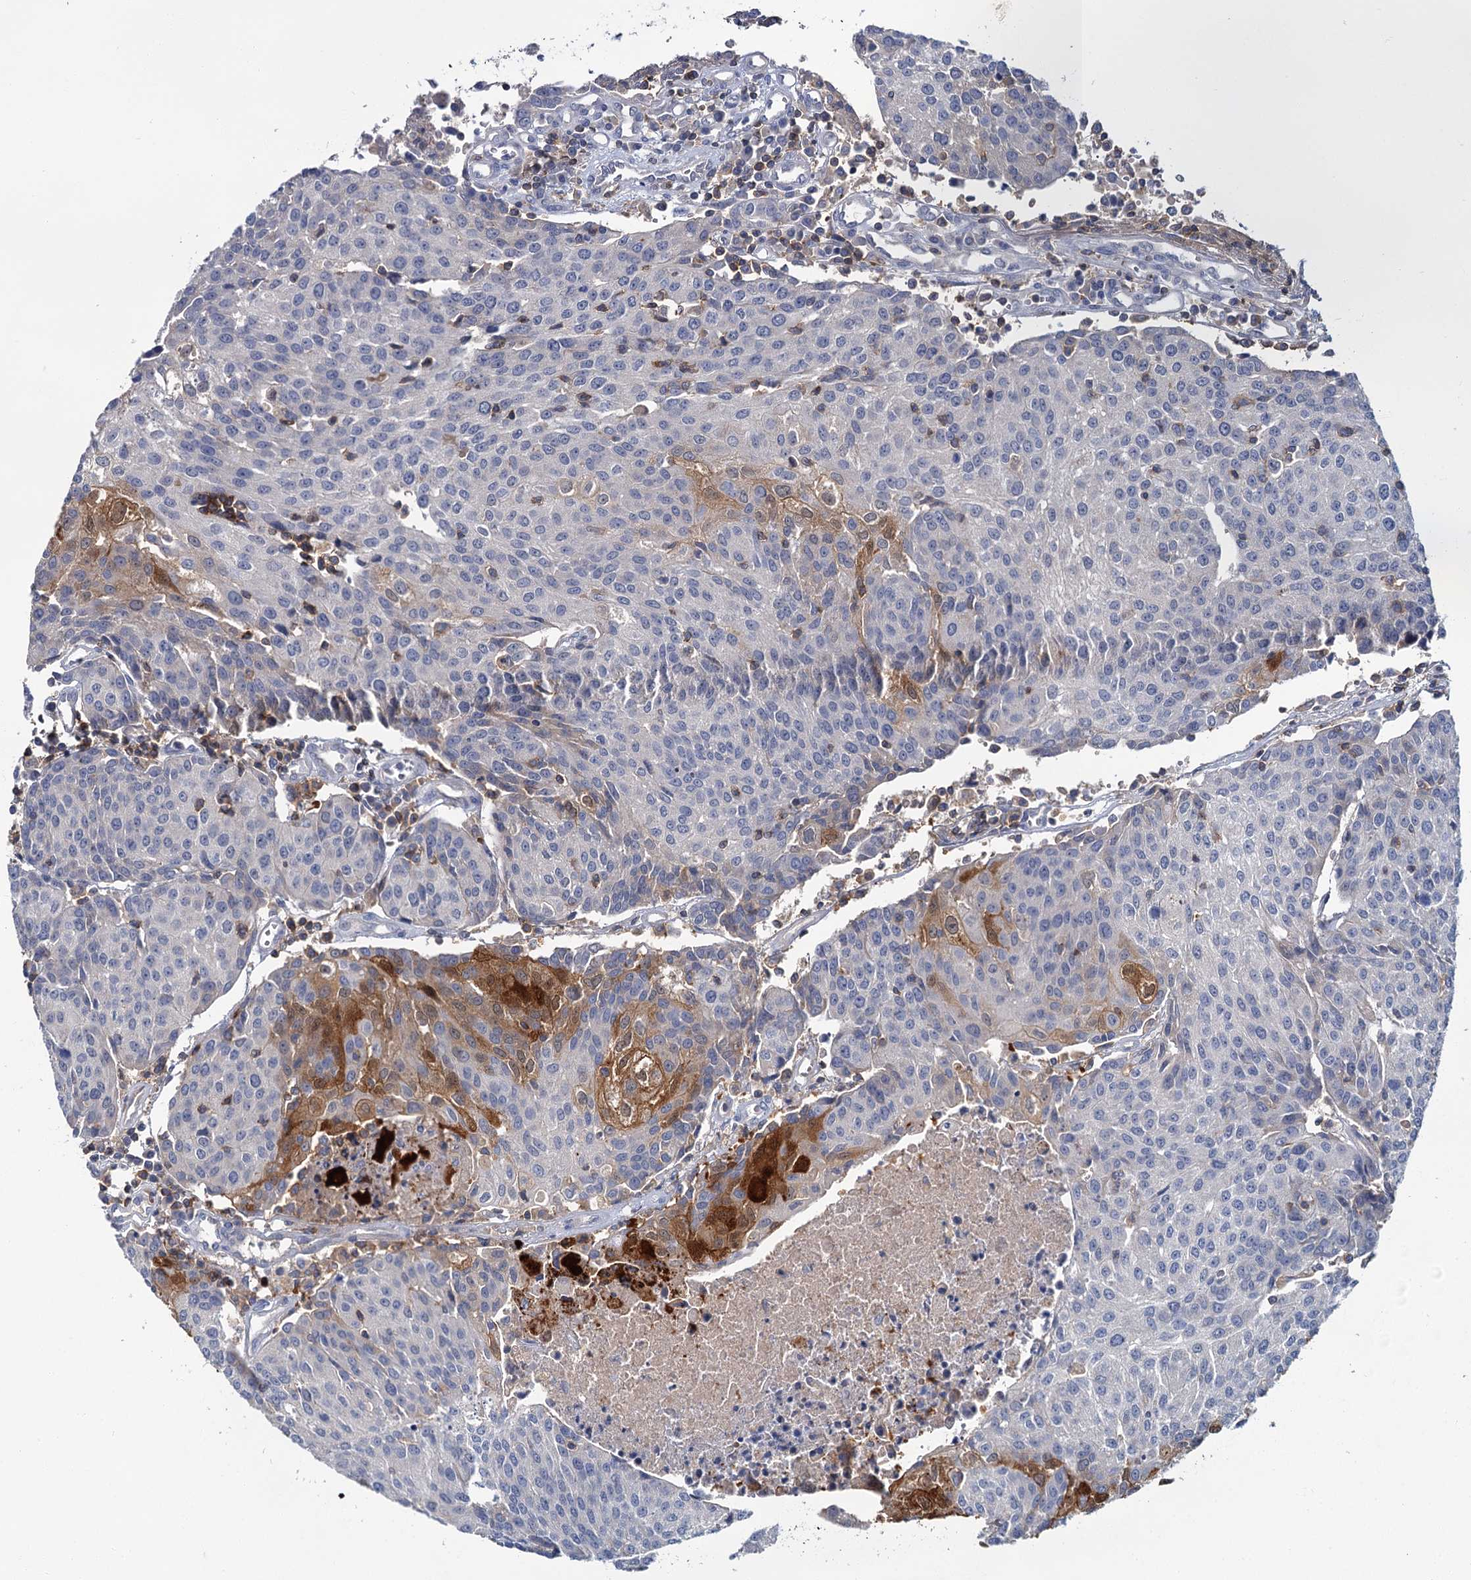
{"staining": {"intensity": "moderate", "quantity": "<25%", "location": "cytoplasmic/membranous"}, "tissue": "urothelial cancer", "cell_type": "Tumor cells", "image_type": "cancer", "snomed": [{"axis": "morphology", "description": "Urothelial carcinoma, High grade"}, {"axis": "topography", "description": "Urinary bladder"}], "caption": "Urothelial cancer stained for a protein (brown) reveals moderate cytoplasmic/membranous positive positivity in approximately <25% of tumor cells.", "gene": "FGFR2", "patient": {"sex": "female", "age": 85}}